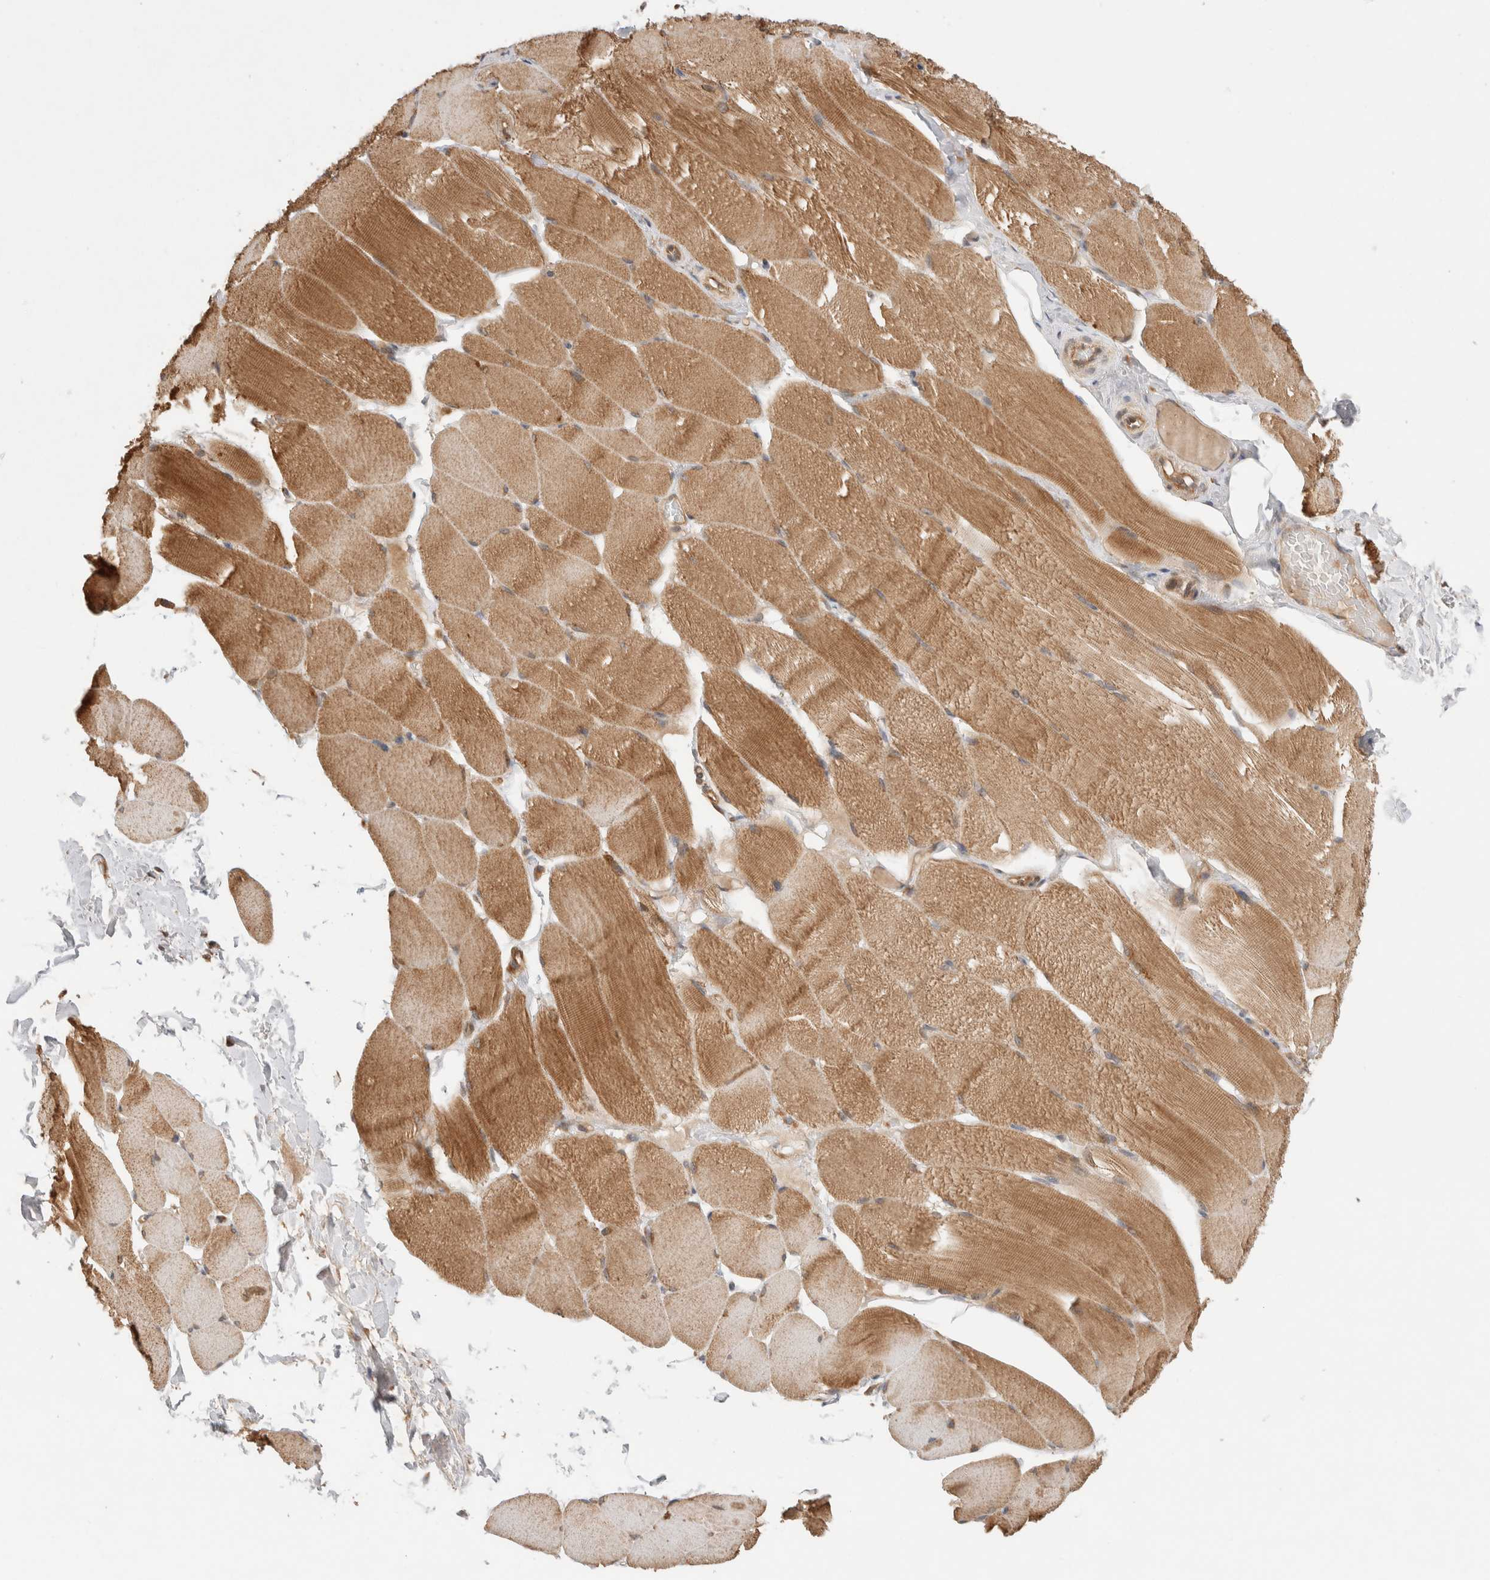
{"staining": {"intensity": "moderate", "quantity": ">75%", "location": "cytoplasmic/membranous"}, "tissue": "skeletal muscle", "cell_type": "Myocytes", "image_type": "normal", "snomed": [{"axis": "morphology", "description": "Normal tissue, NOS"}, {"axis": "topography", "description": "Skin"}, {"axis": "topography", "description": "Skeletal muscle"}], "caption": "A micrograph of skeletal muscle stained for a protein displays moderate cytoplasmic/membranous brown staining in myocytes.", "gene": "VPS28", "patient": {"sex": "male", "age": 83}}